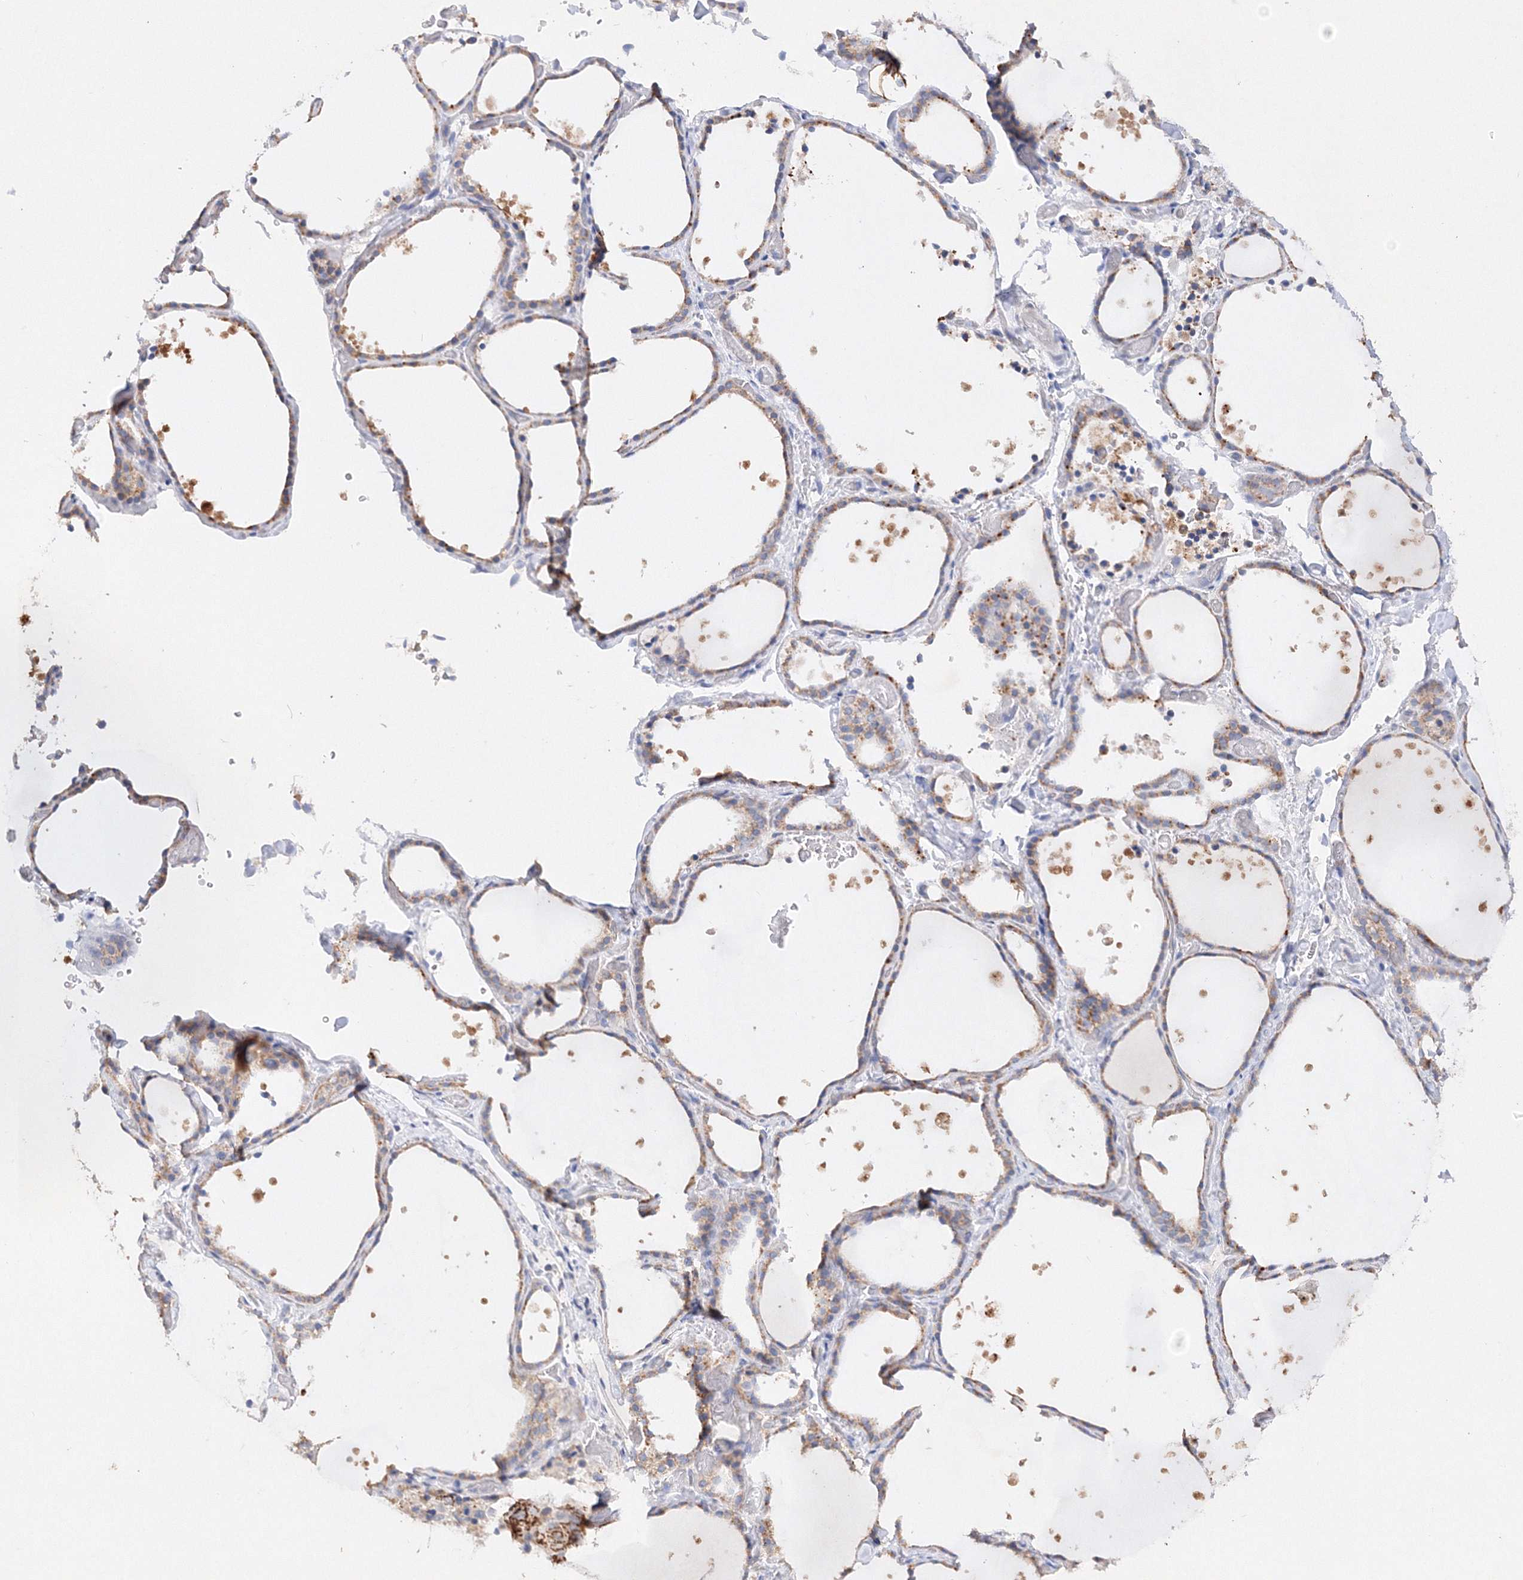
{"staining": {"intensity": "moderate", "quantity": "25%-75%", "location": "cytoplasmic/membranous"}, "tissue": "thyroid gland", "cell_type": "Glandular cells", "image_type": "normal", "snomed": [{"axis": "morphology", "description": "Normal tissue, NOS"}, {"axis": "topography", "description": "Thyroid gland"}], "caption": "DAB (3,3'-diaminobenzidine) immunohistochemical staining of normal thyroid gland reveals moderate cytoplasmic/membranous protein positivity in about 25%-75% of glandular cells.", "gene": "GLS", "patient": {"sex": "female", "age": 44}}